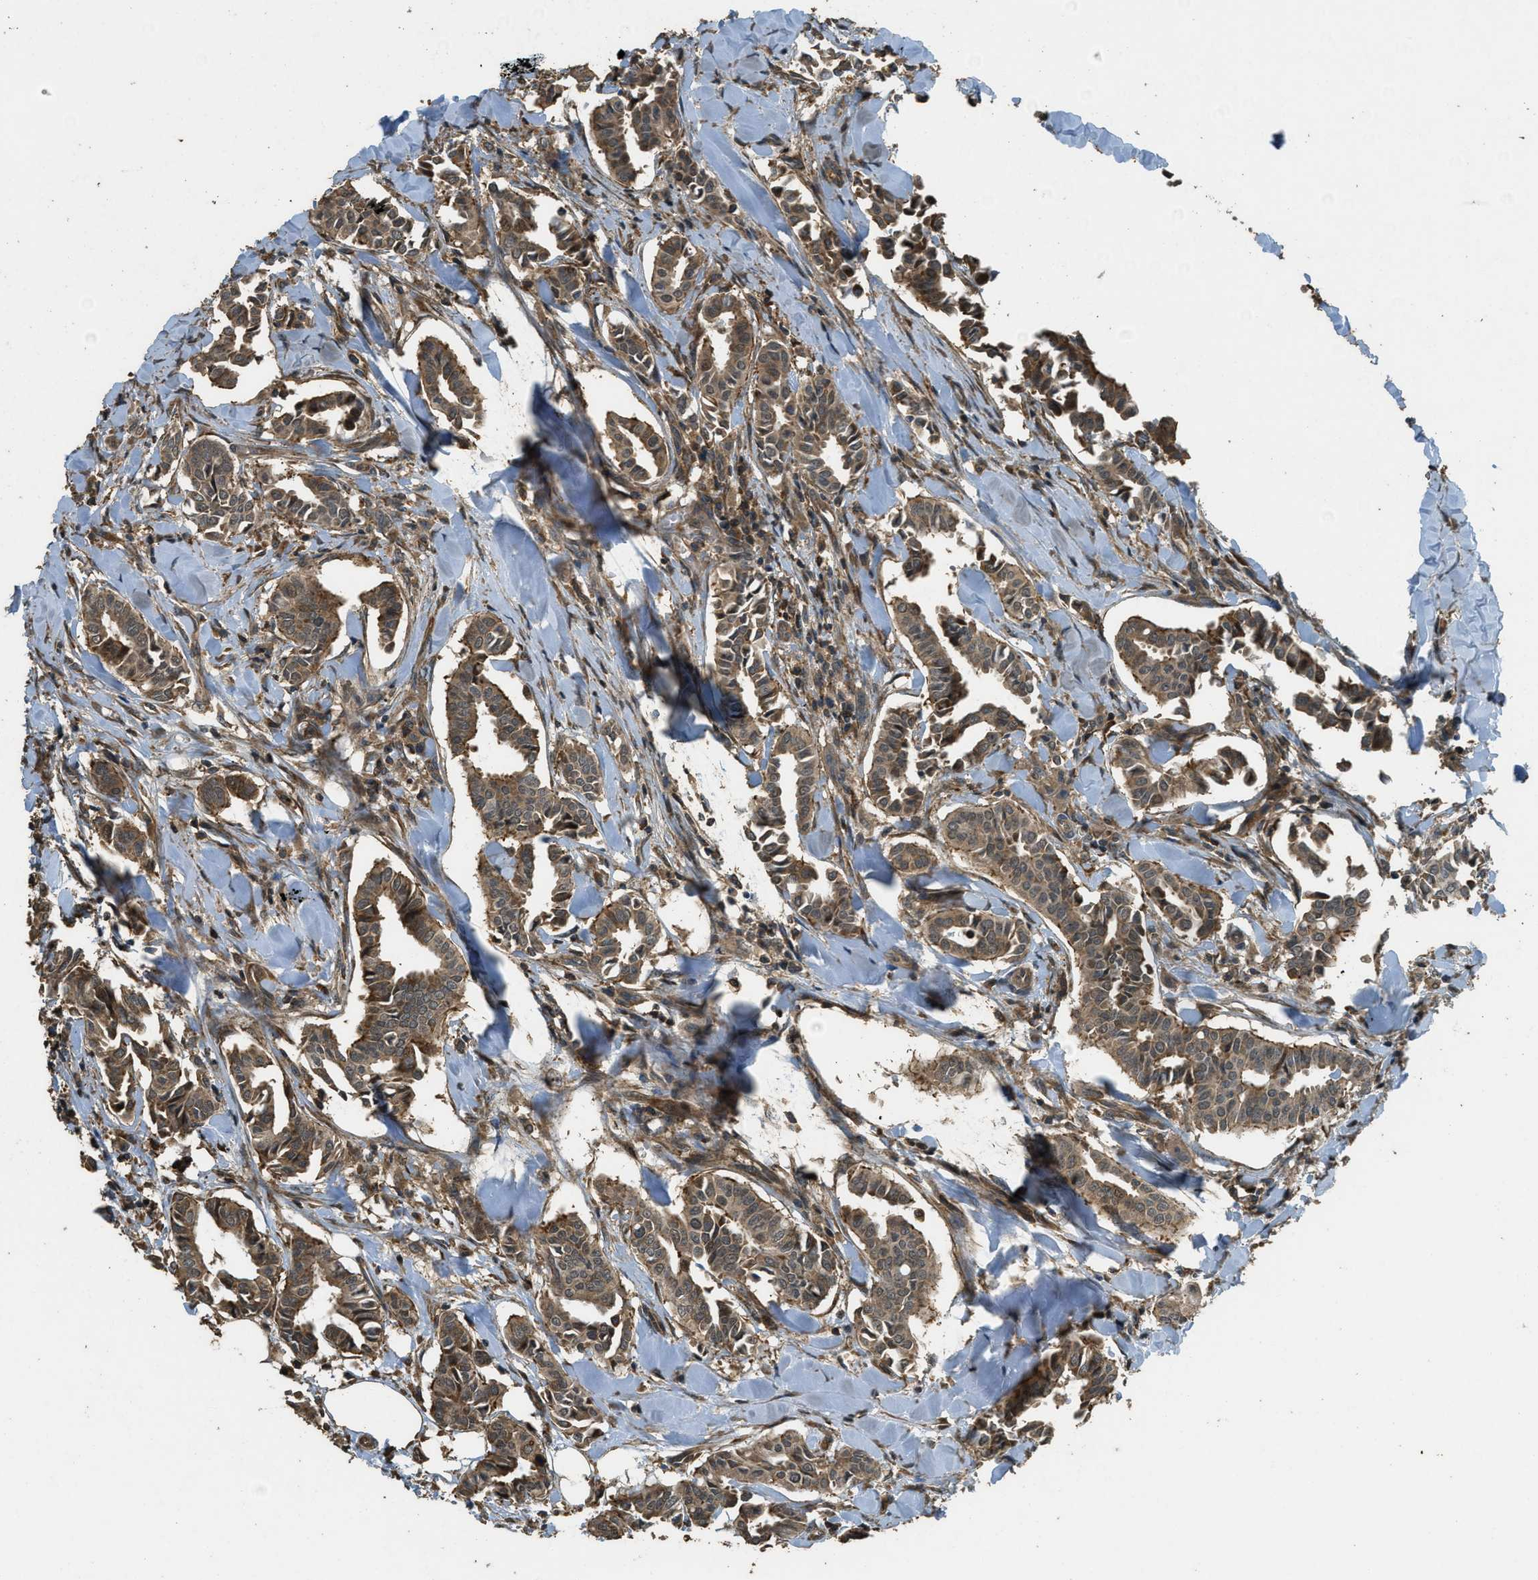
{"staining": {"intensity": "moderate", "quantity": ">75%", "location": "cytoplasmic/membranous"}, "tissue": "head and neck cancer", "cell_type": "Tumor cells", "image_type": "cancer", "snomed": [{"axis": "morphology", "description": "Adenocarcinoma, NOS"}, {"axis": "topography", "description": "Salivary gland"}, {"axis": "topography", "description": "Head-Neck"}], "caption": "Immunohistochemical staining of human head and neck adenocarcinoma reveals medium levels of moderate cytoplasmic/membranous protein positivity in approximately >75% of tumor cells.", "gene": "PPP6R3", "patient": {"sex": "female", "age": 59}}